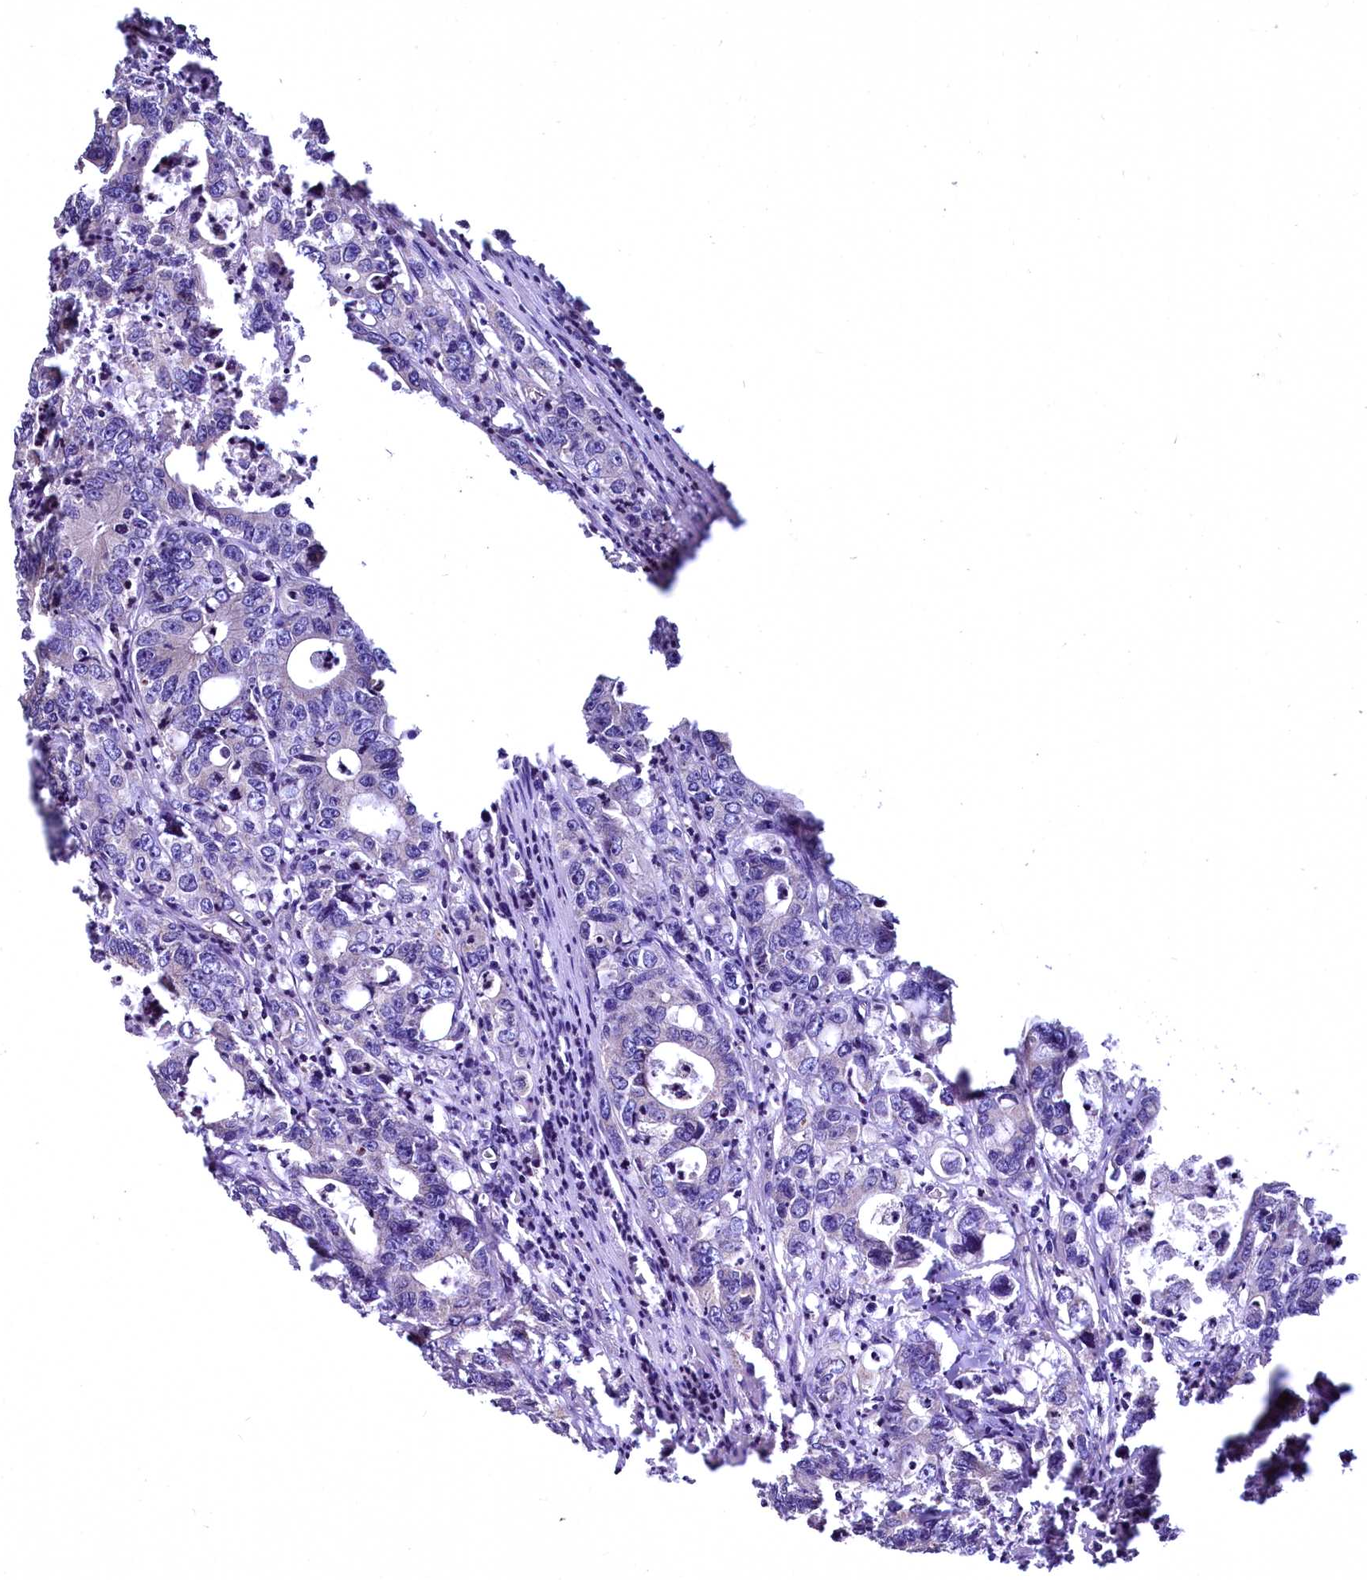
{"staining": {"intensity": "negative", "quantity": "none", "location": "none"}, "tissue": "colorectal cancer", "cell_type": "Tumor cells", "image_type": "cancer", "snomed": [{"axis": "morphology", "description": "Adenocarcinoma, NOS"}, {"axis": "topography", "description": "Colon"}], "caption": "This is a micrograph of IHC staining of colorectal adenocarcinoma, which shows no staining in tumor cells. (Stains: DAB (3,3'-diaminobenzidine) immunohistochemistry (IHC) with hematoxylin counter stain, Microscopy: brightfield microscopy at high magnification).", "gene": "TBCEL", "patient": {"sex": "female", "age": 75}}